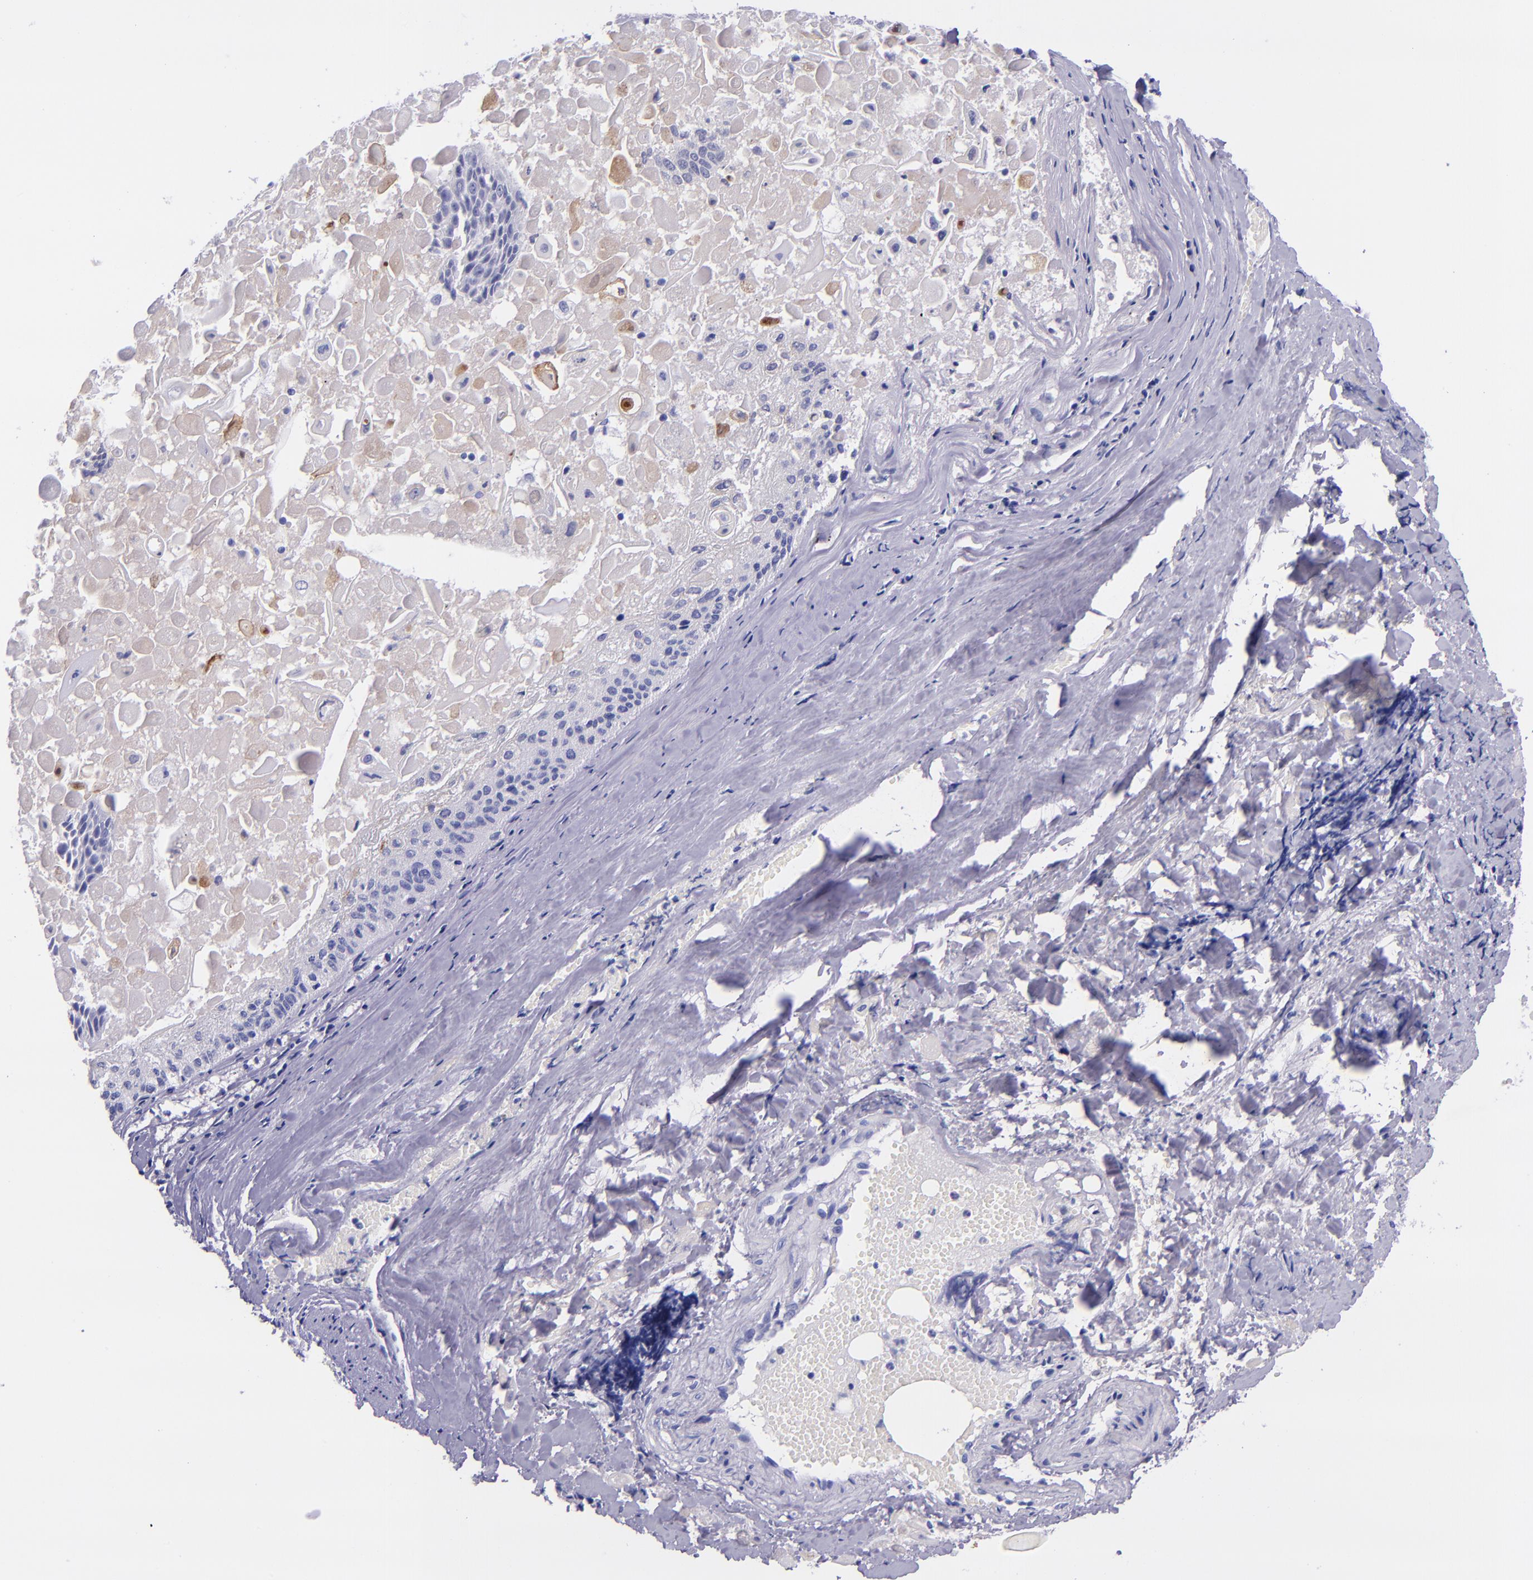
{"staining": {"intensity": "negative", "quantity": "none", "location": "none"}, "tissue": "lung cancer", "cell_type": "Tumor cells", "image_type": "cancer", "snomed": [{"axis": "morphology", "description": "Adenocarcinoma, NOS"}, {"axis": "topography", "description": "Lung"}], "caption": "Protein analysis of lung cancer reveals no significant positivity in tumor cells.", "gene": "SLPI", "patient": {"sex": "male", "age": 60}}